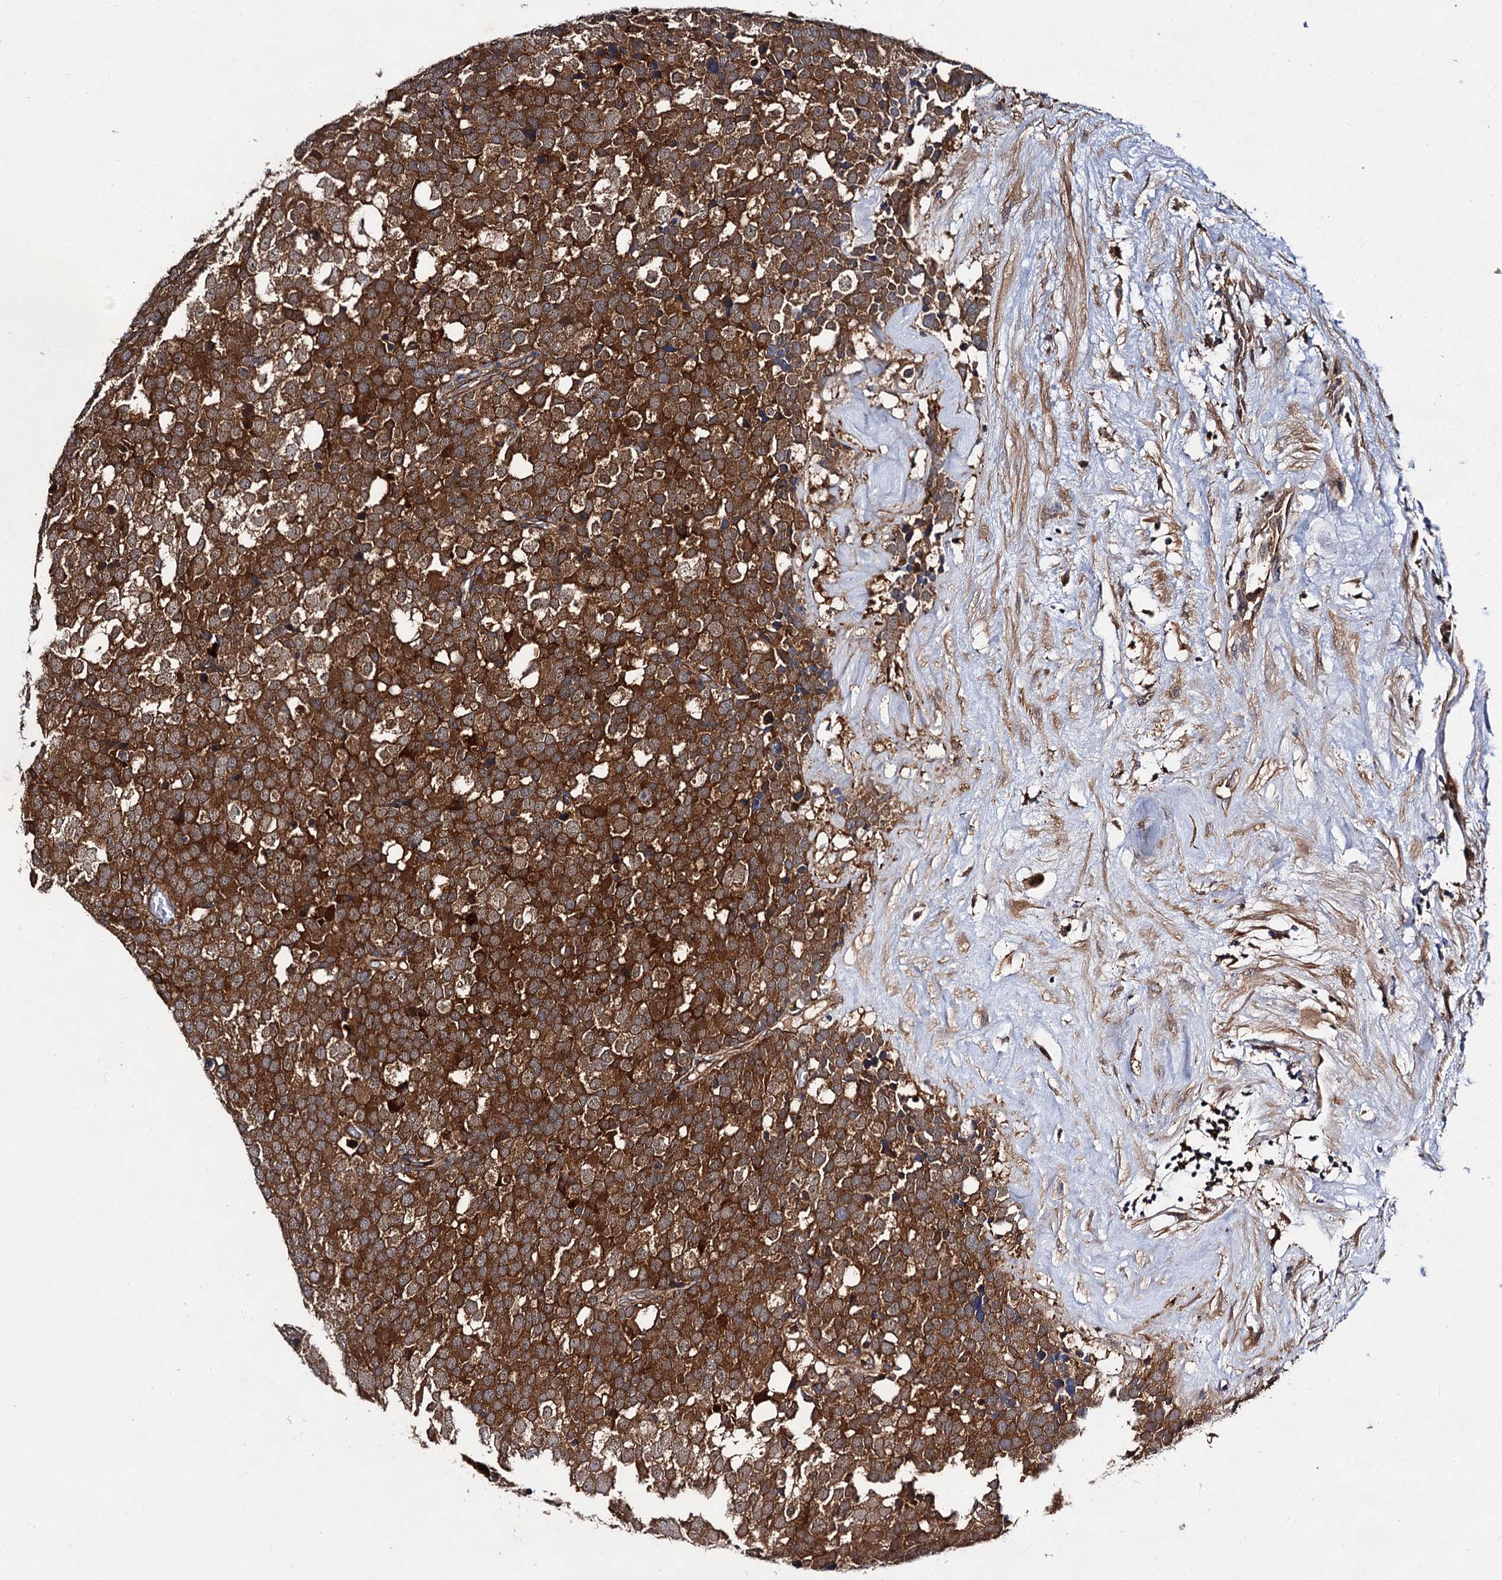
{"staining": {"intensity": "strong", "quantity": ">75%", "location": "cytoplasmic/membranous"}, "tissue": "testis cancer", "cell_type": "Tumor cells", "image_type": "cancer", "snomed": [{"axis": "morphology", "description": "Seminoma, NOS"}, {"axis": "topography", "description": "Testis"}], "caption": "The micrograph displays staining of testis cancer, revealing strong cytoplasmic/membranous protein staining (brown color) within tumor cells.", "gene": "VPS29", "patient": {"sex": "male", "age": 71}}